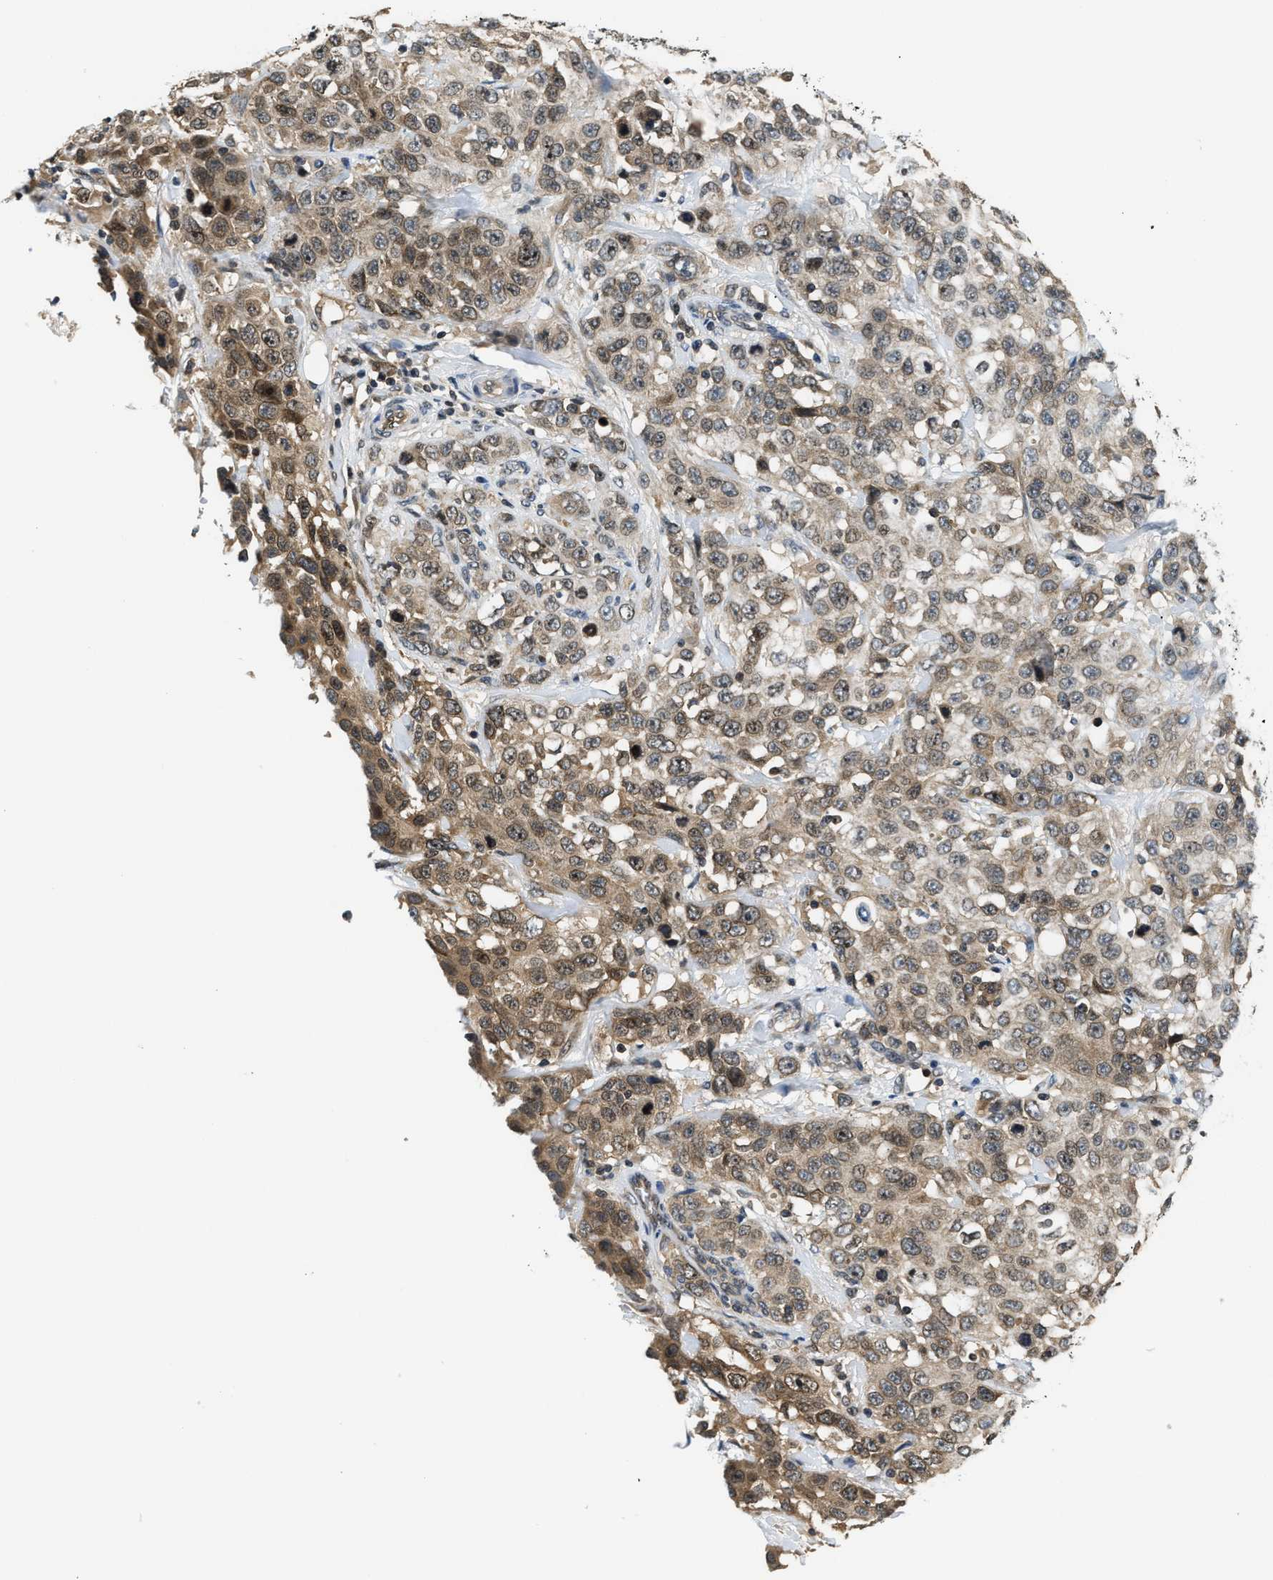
{"staining": {"intensity": "moderate", "quantity": ">75%", "location": "cytoplasmic/membranous"}, "tissue": "stomach cancer", "cell_type": "Tumor cells", "image_type": "cancer", "snomed": [{"axis": "morphology", "description": "Normal tissue, NOS"}, {"axis": "morphology", "description": "Adenocarcinoma, NOS"}, {"axis": "topography", "description": "Stomach"}], "caption": "DAB (3,3'-diaminobenzidine) immunohistochemical staining of human adenocarcinoma (stomach) reveals moderate cytoplasmic/membranous protein staining in about >75% of tumor cells.", "gene": "RAB29", "patient": {"sex": "male", "age": 48}}